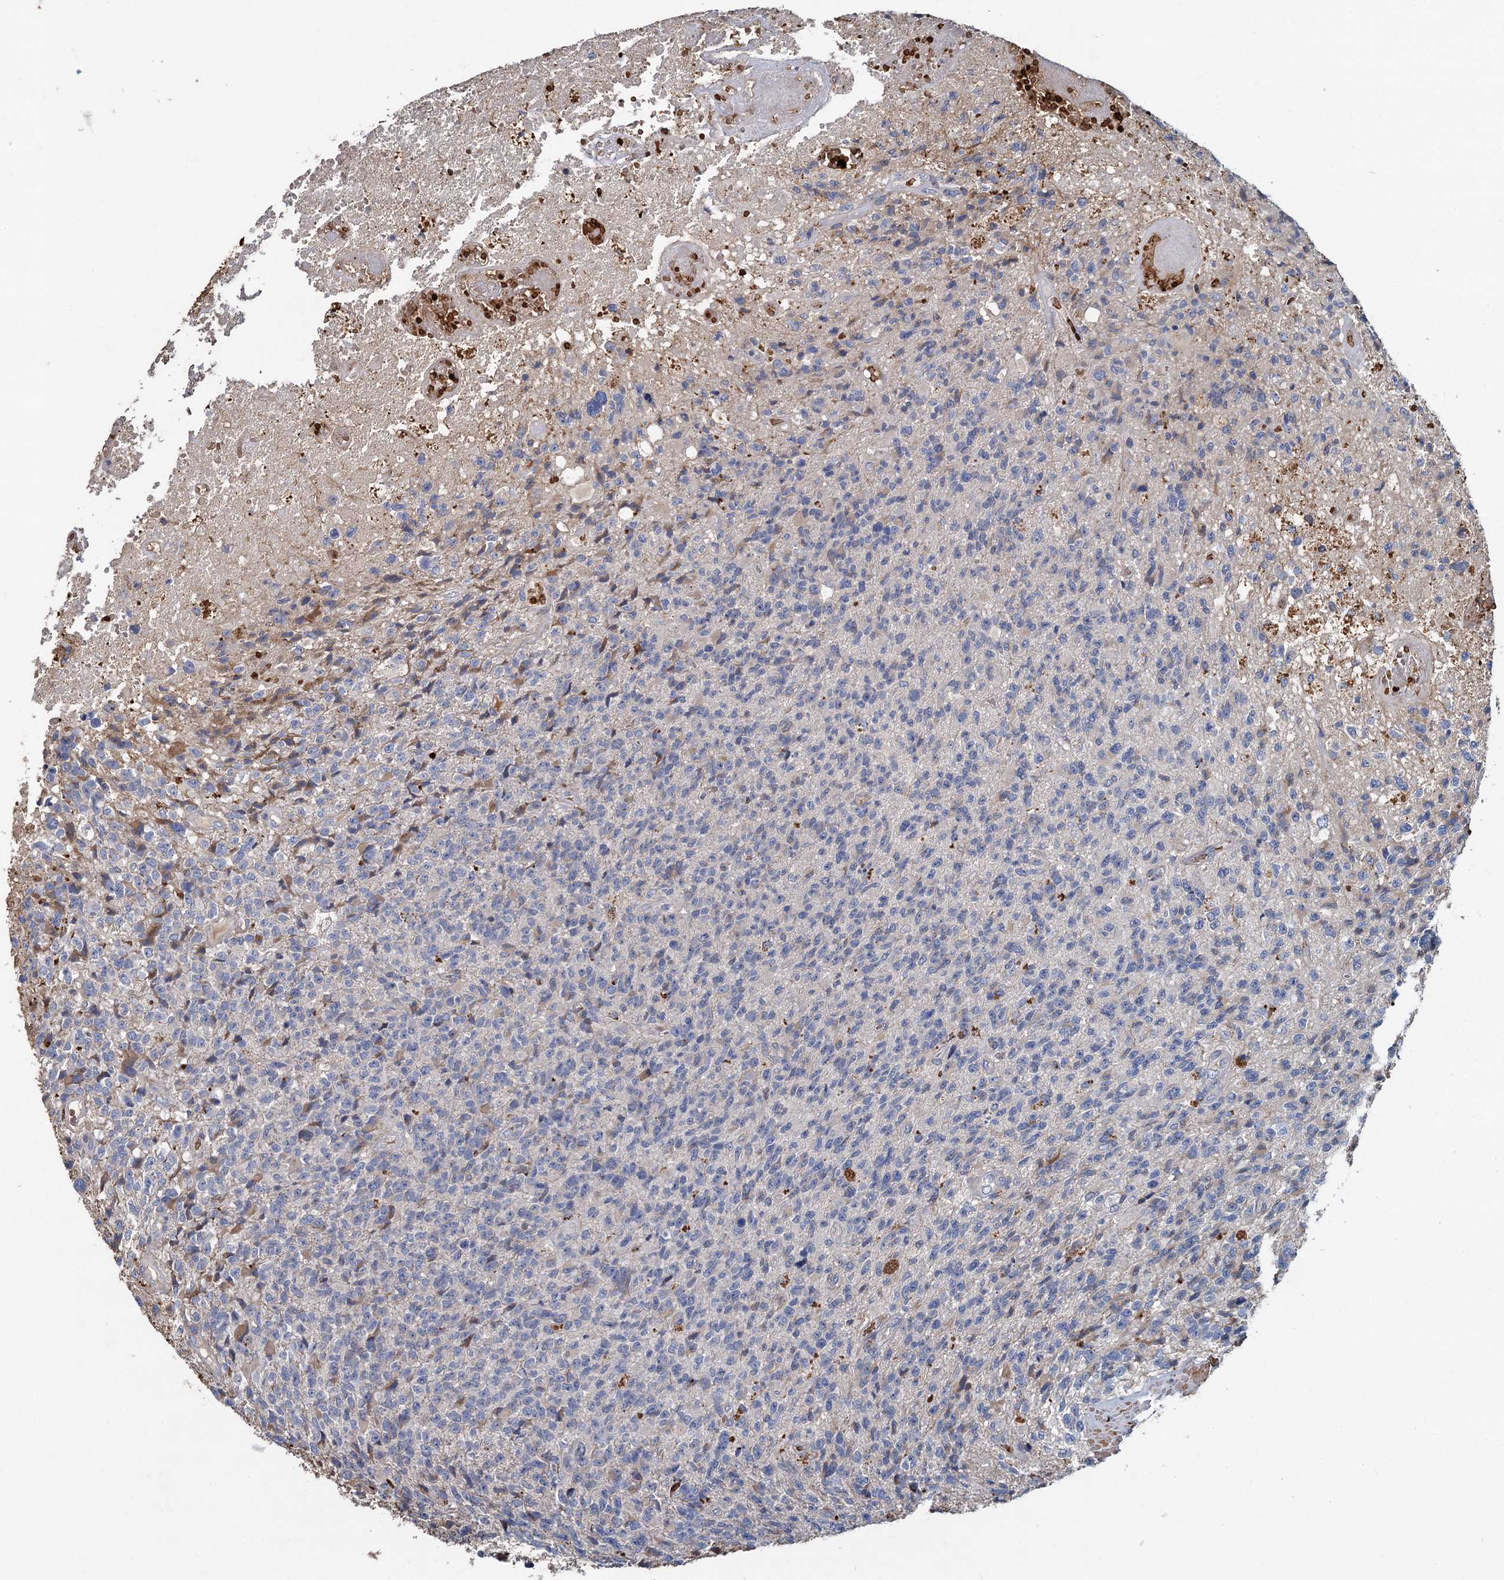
{"staining": {"intensity": "negative", "quantity": "none", "location": "none"}, "tissue": "glioma", "cell_type": "Tumor cells", "image_type": "cancer", "snomed": [{"axis": "morphology", "description": "Glioma, malignant, High grade"}, {"axis": "topography", "description": "Brain"}], "caption": "High magnification brightfield microscopy of glioma stained with DAB (brown) and counterstained with hematoxylin (blue): tumor cells show no significant expression.", "gene": "TCTN2", "patient": {"sex": "male", "age": 76}}